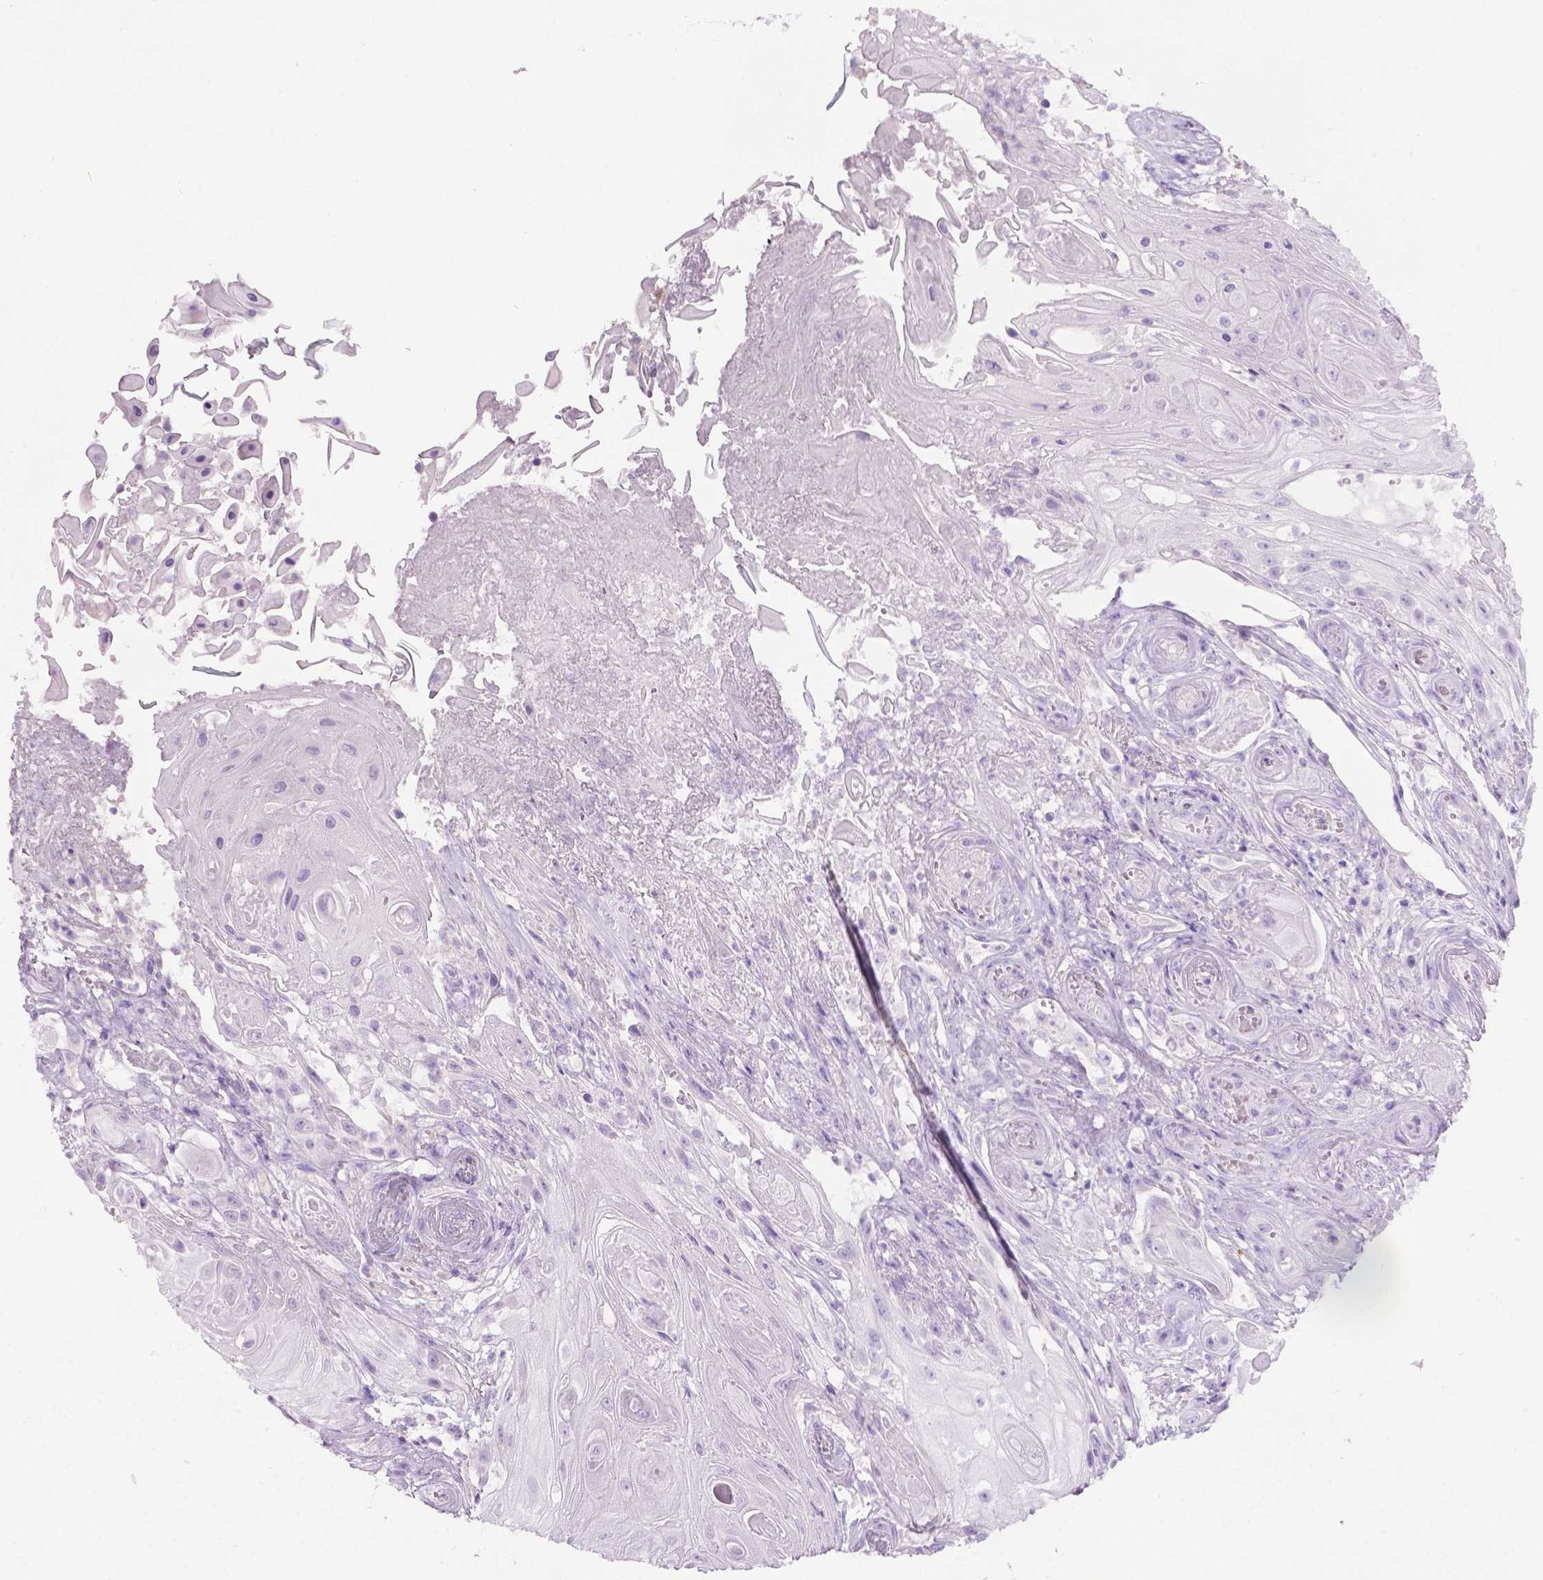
{"staining": {"intensity": "negative", "quantity": "none", "location": "none"}, "tissue": "skin cancer", "cell_type": "Tumor cells", "image_type": "cancer", "snomed": [{"axis": "morphology", "description": "Squamous cell carcinoma, NOS"}, {"axis": "topography", "description": "Skin"}], "caption": "High magnification brightfield microscopy of skin squamous cell carcinoma stained with DAB (3,3'-diaminobenzidine) (brown) and counterstained with hematoxylin (blue): tumor cells show no significant staining.", "gene": "LELP1", "patient": {"sex": "male", "age": 62}}